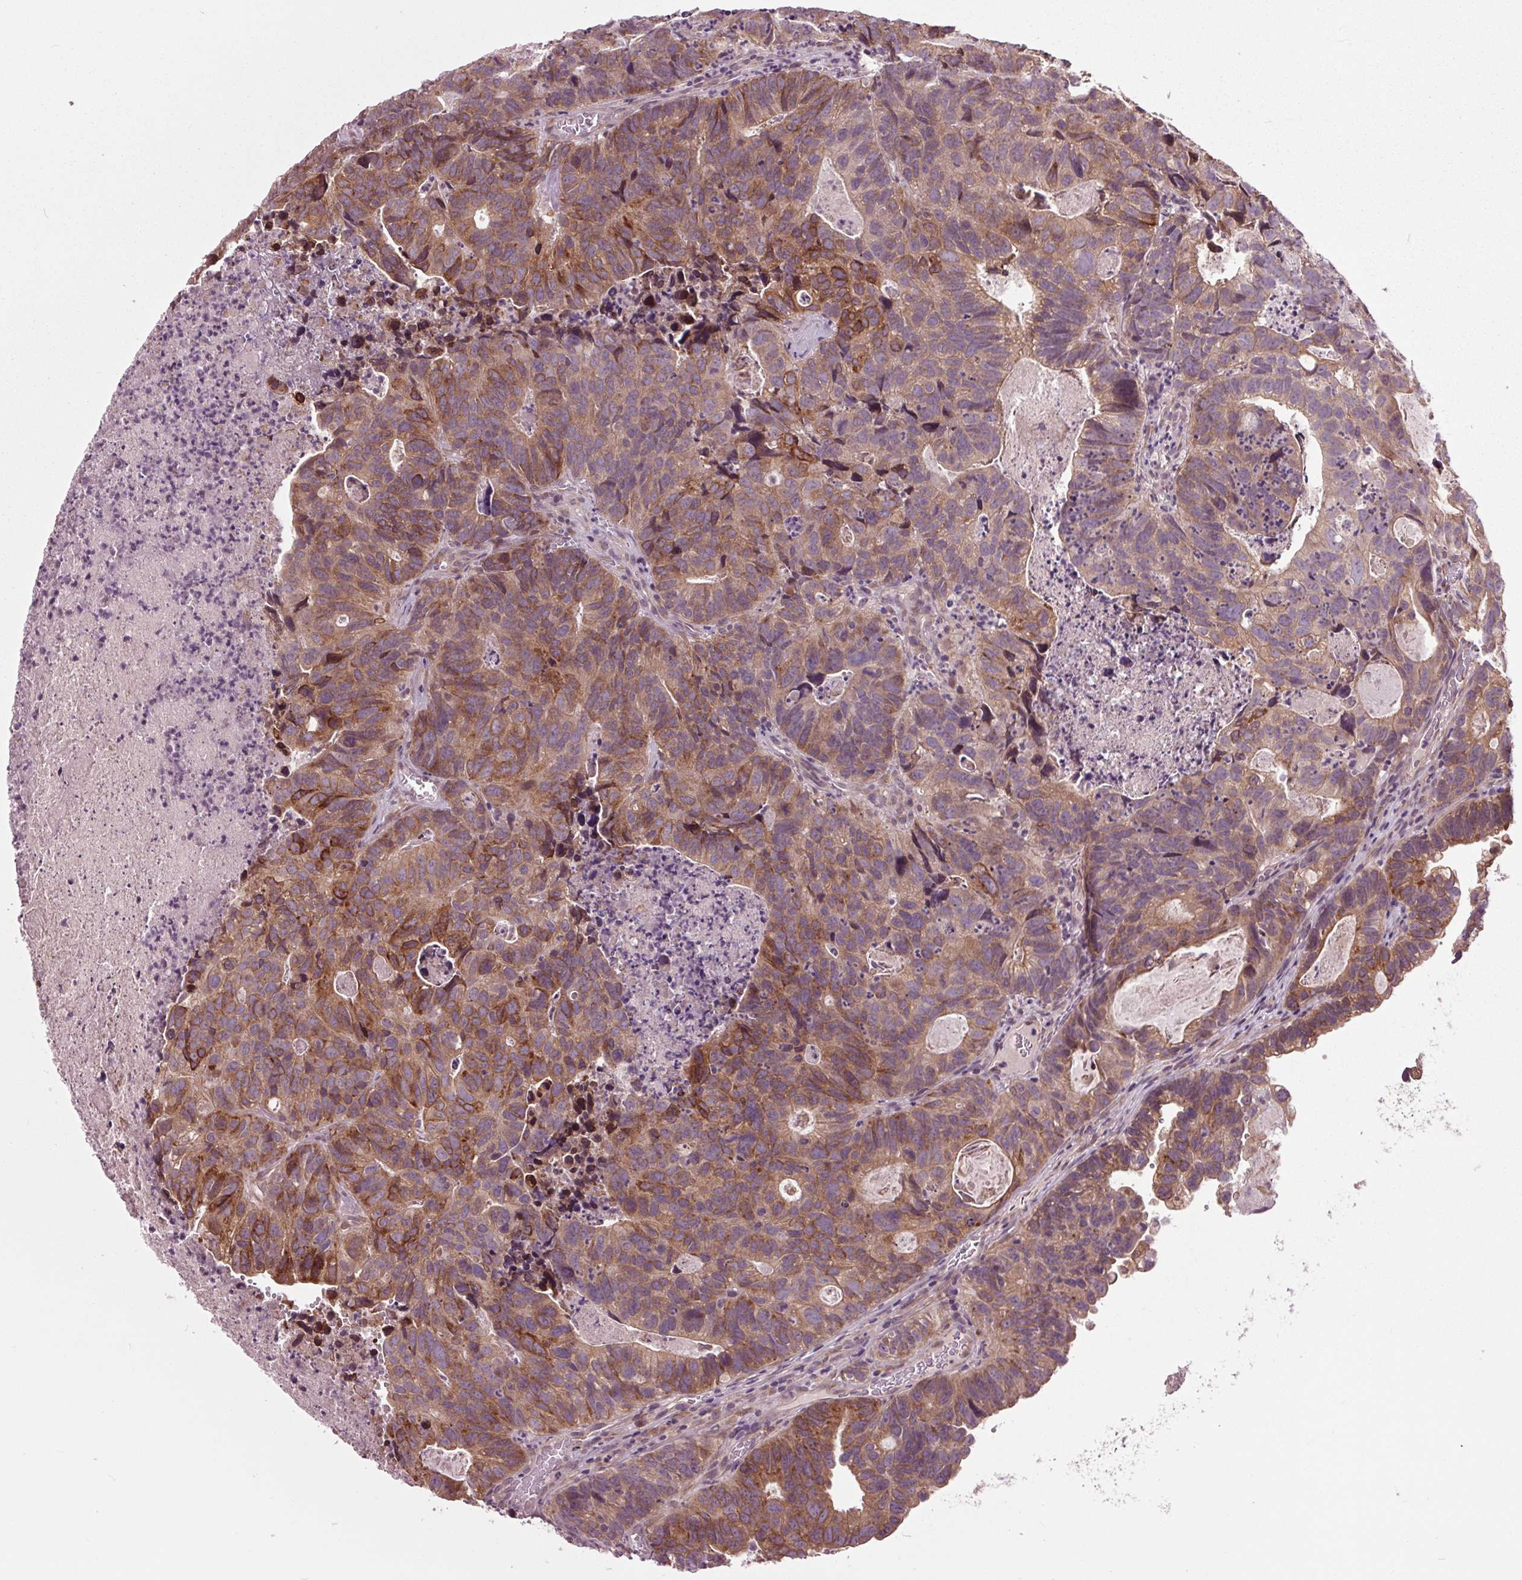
{"staining": {"intensity": "moderate", "quantity": ">75%", "location": "cytoplasmic/membranous"}, "tissue": "head and neck cancer", "cell_type": "Tumor cells", "image_type": "cancer", "snomed": [{"axis": "morphology", "description": "Adenocarcinoma, NOS"}, {"axis": "topography", "description": "Head-Neck"}], "caption": "Human head and neck cancer stained for a protein (brown) demonstrates moderate cytoplasmic/membranous positive staining in about >75% of tumor cells.", "gene": "HAUS5", "patient": {"sex": "male", "age": 62}}